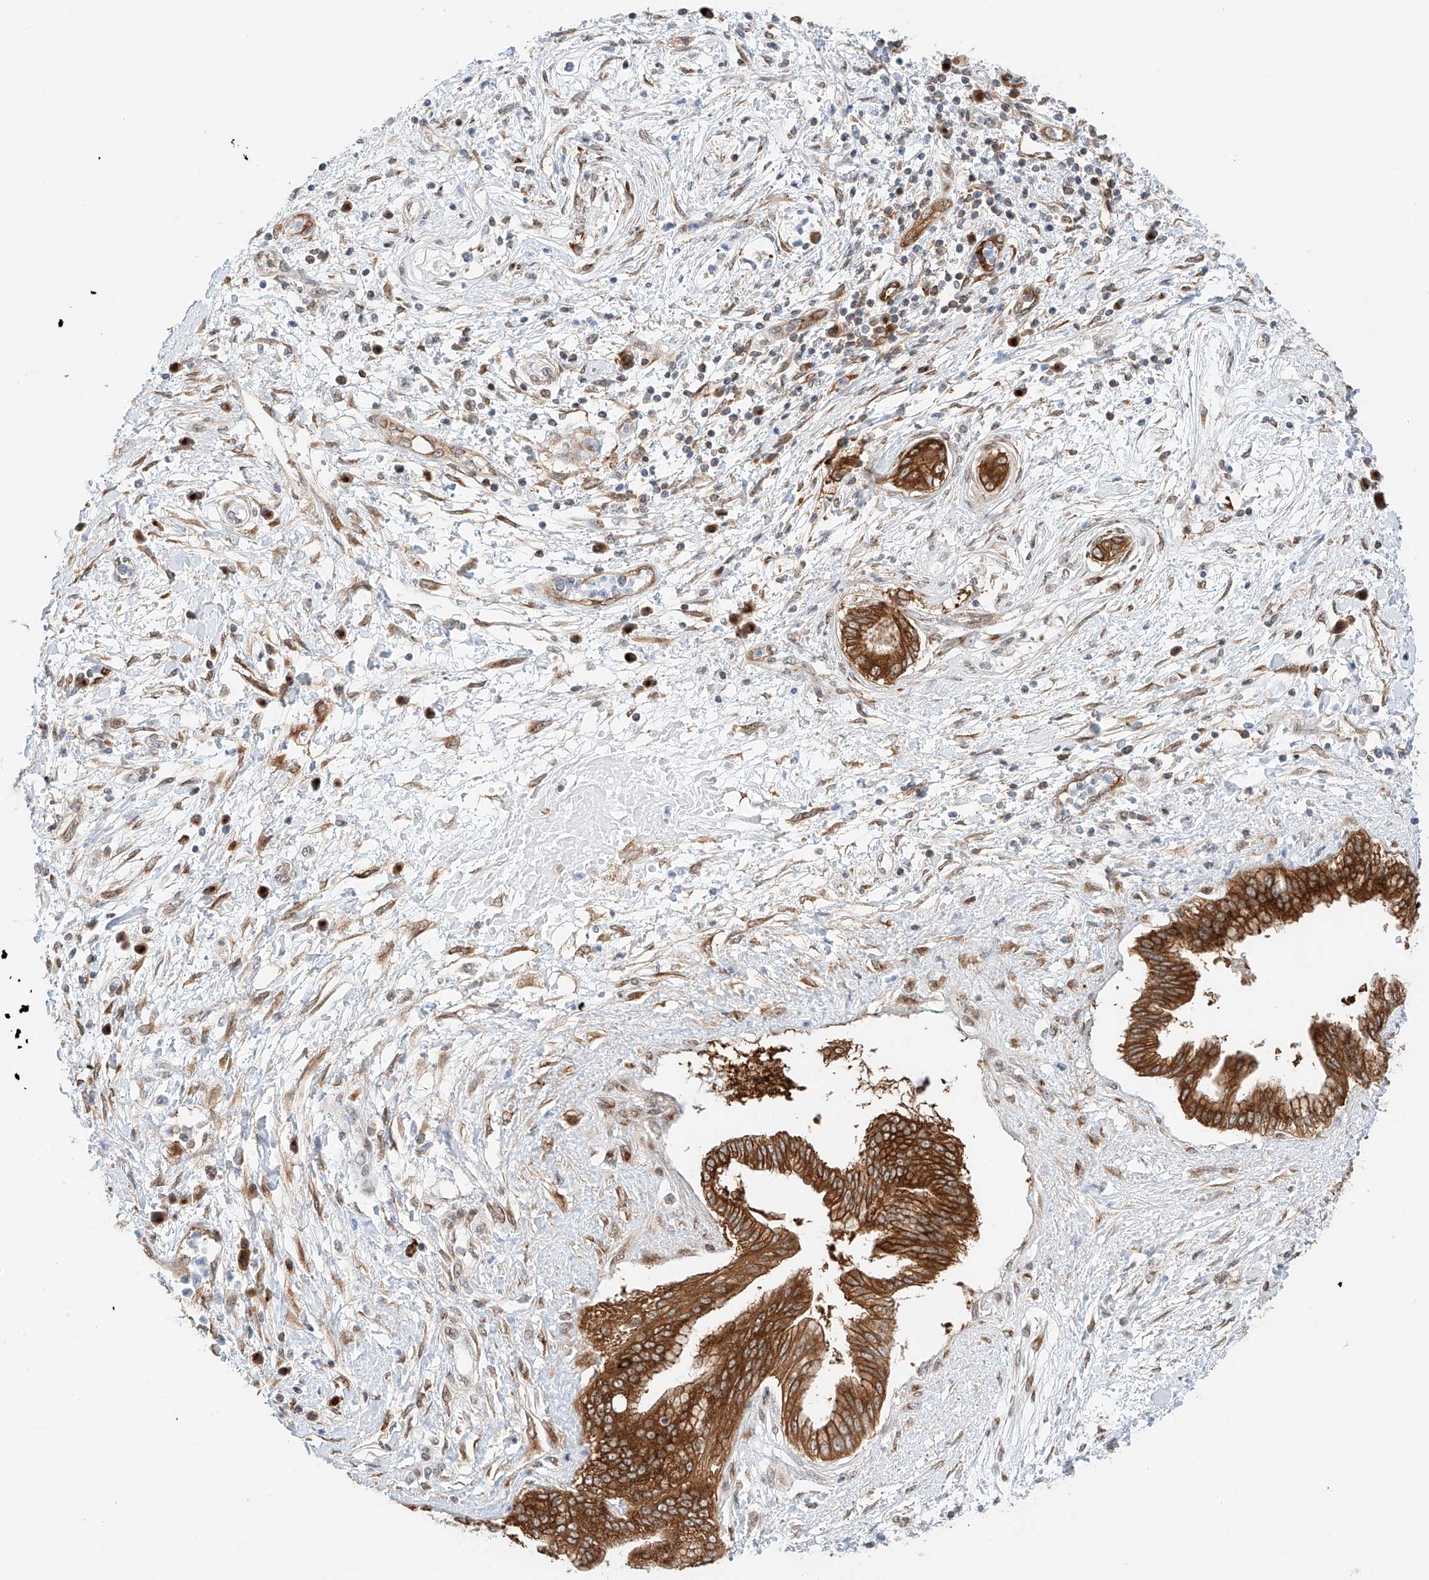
{"staining": {"intensity": "strong", "quantity": ">75%", "location": "cytoplasmic/membranous"}, "tissue": "pancreatic cancer", "cell_type": "Tumor cells", "image_type": "cancer", "snomed": [{"axis": "morphology", "description": "Adenocarcinoma, NOS"}, {"axis": "topography", "description": "Pancreas"}], "caption": "Pancreatic cancer (adenocarcinoma) tissue exhibits strong cytoplasmic/membranous positivity in approximately >75% of tumor cells, visualized by immunohistochemistry. The staining was performed using DAB (3,3'-diaminobenzidine), with brown indicating positive protein expression. Nuclei are stained blue with hematoxylin.", "gene": "CARMIL1", "patient": {"sex": "female", "age": 56}}